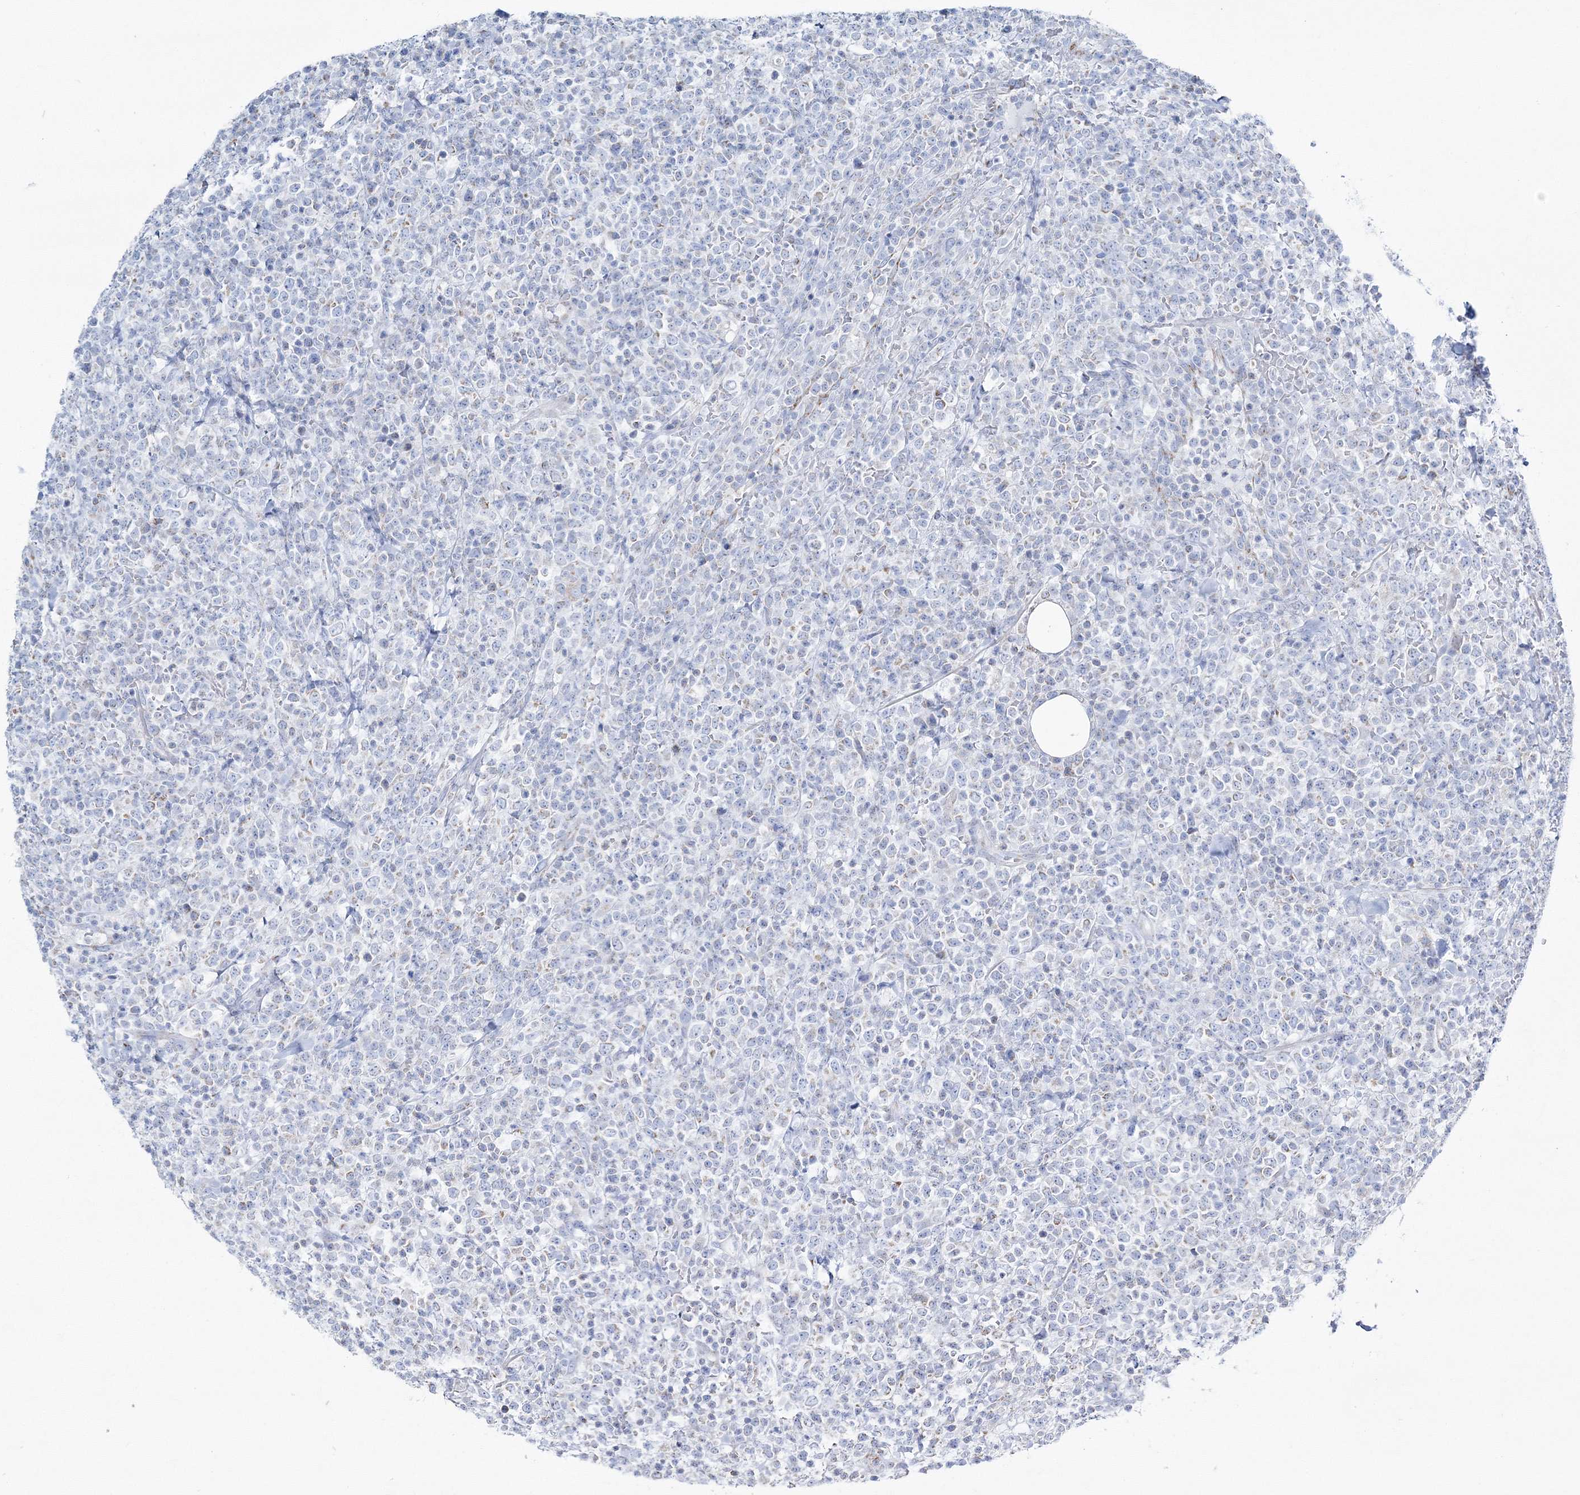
{"staining": {"intensity": "negative", "quantity": "none", "location": "none"}, "tissue": "lymphoma", "cell_type": "Tumor cells", "image_type": "cancer", "snomed": [{"axis": "morphology", "description": "Malignant lymphoma, non-Hodgkin's type, High grade"}, {"axis": "topography", "description": "Colon"}], "caption": "Immunohistochemical staining of human lymphoma exhibits no significant staining in tumor cells.", "gene": "HIBCH", "patient": {"sex": "female", "age": 53}}